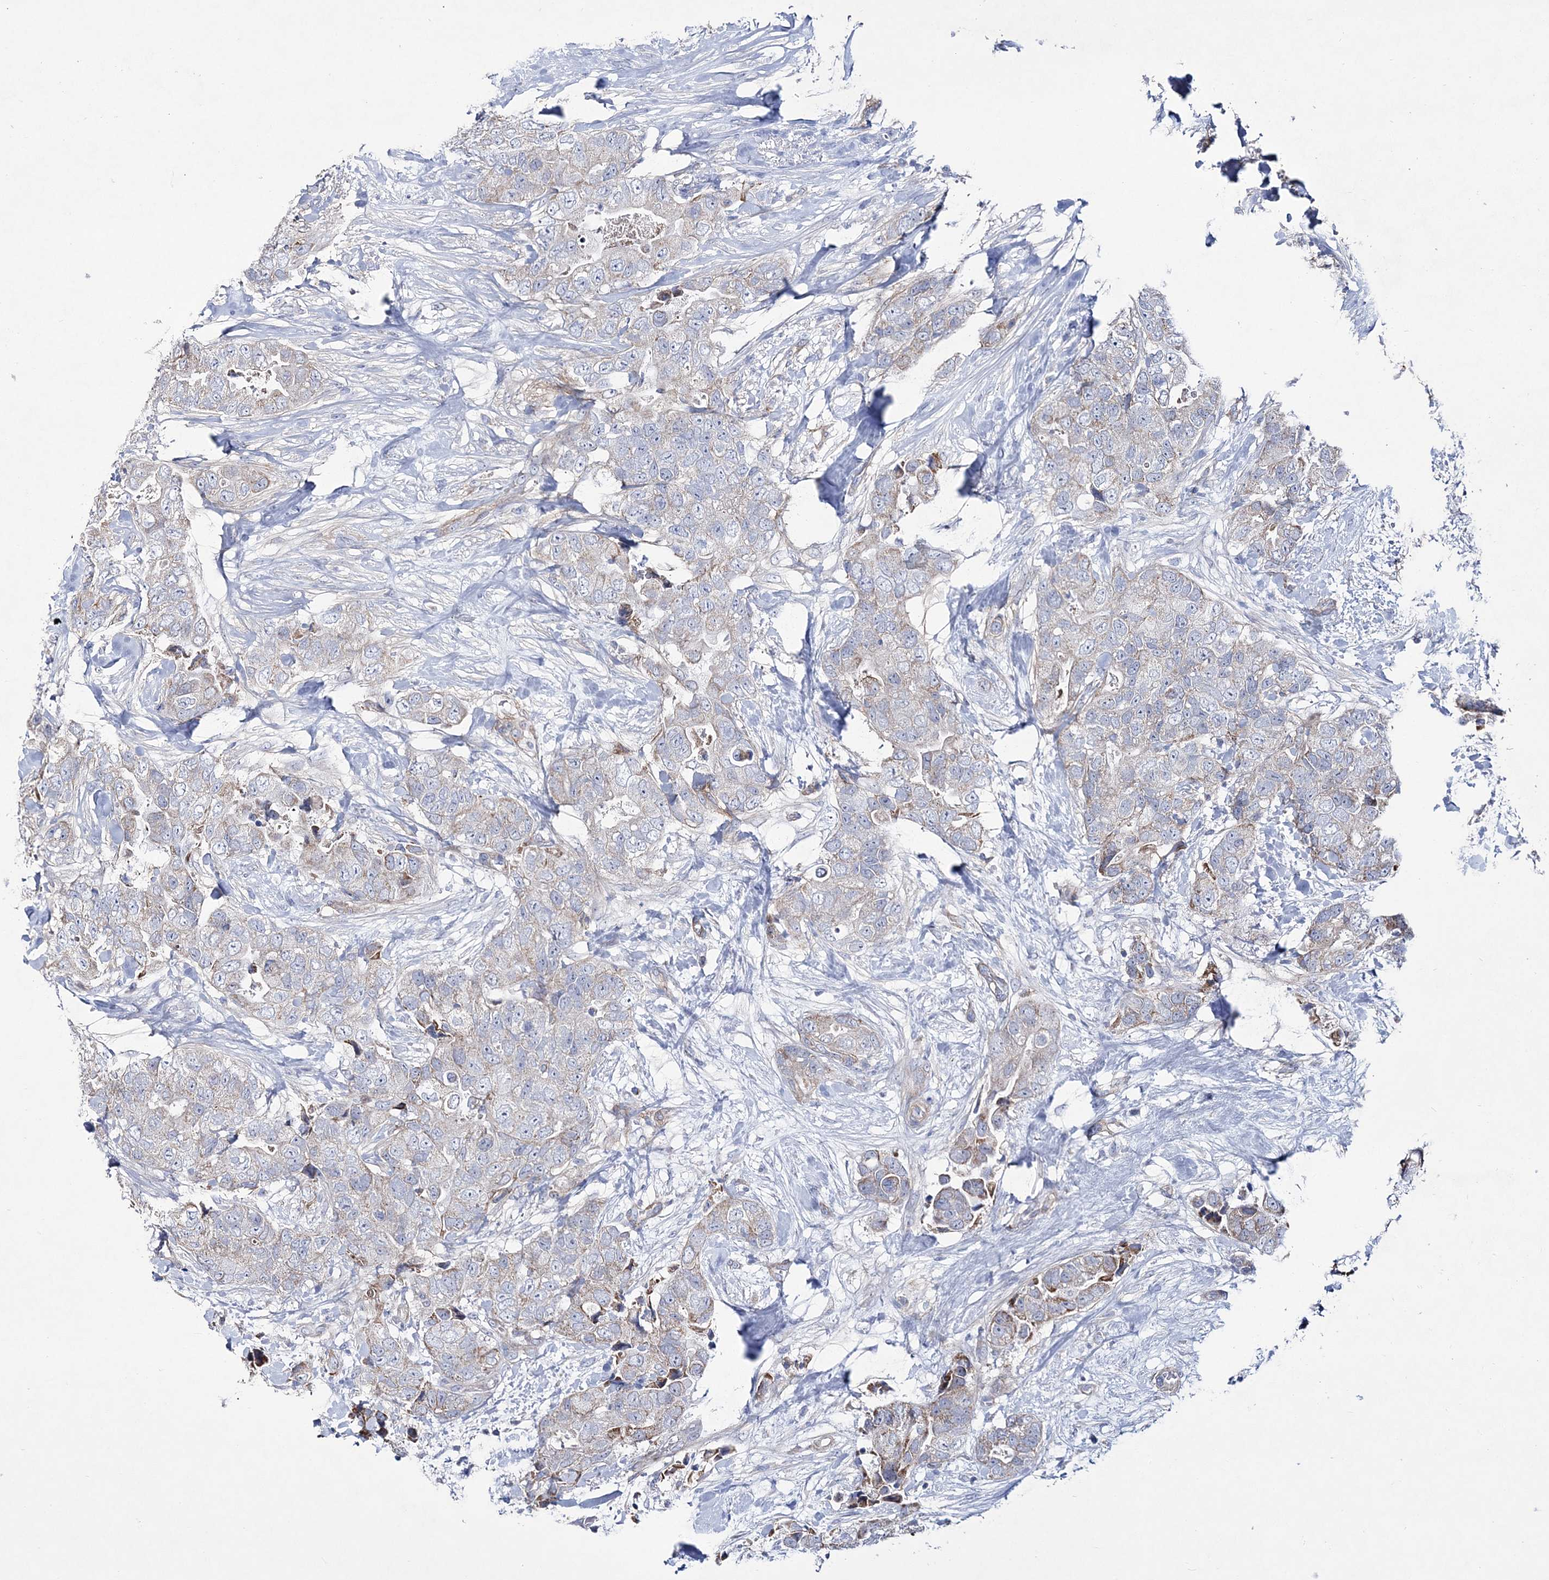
{"staining": {"intensity": "weak", "quantity": "<25%", "location": "cytoplasmic/membranous"}, "tissue": "breast cancer", "cell_type": "Tumor cells", "image_type": "cancer", "snomed": [{"axis": "morphology", "description": "Duct carcinoma"}, {"axis": "topography", "description": "Breast"}], "caption": "Image shows no protein expression in tumor cells of breast intraductal carcinoma tissue. (DAB IHC visualized using brightfield microscopy, high magnification).", "gene": "ANO1", "patient": {"sex": "female", "age": 62}}